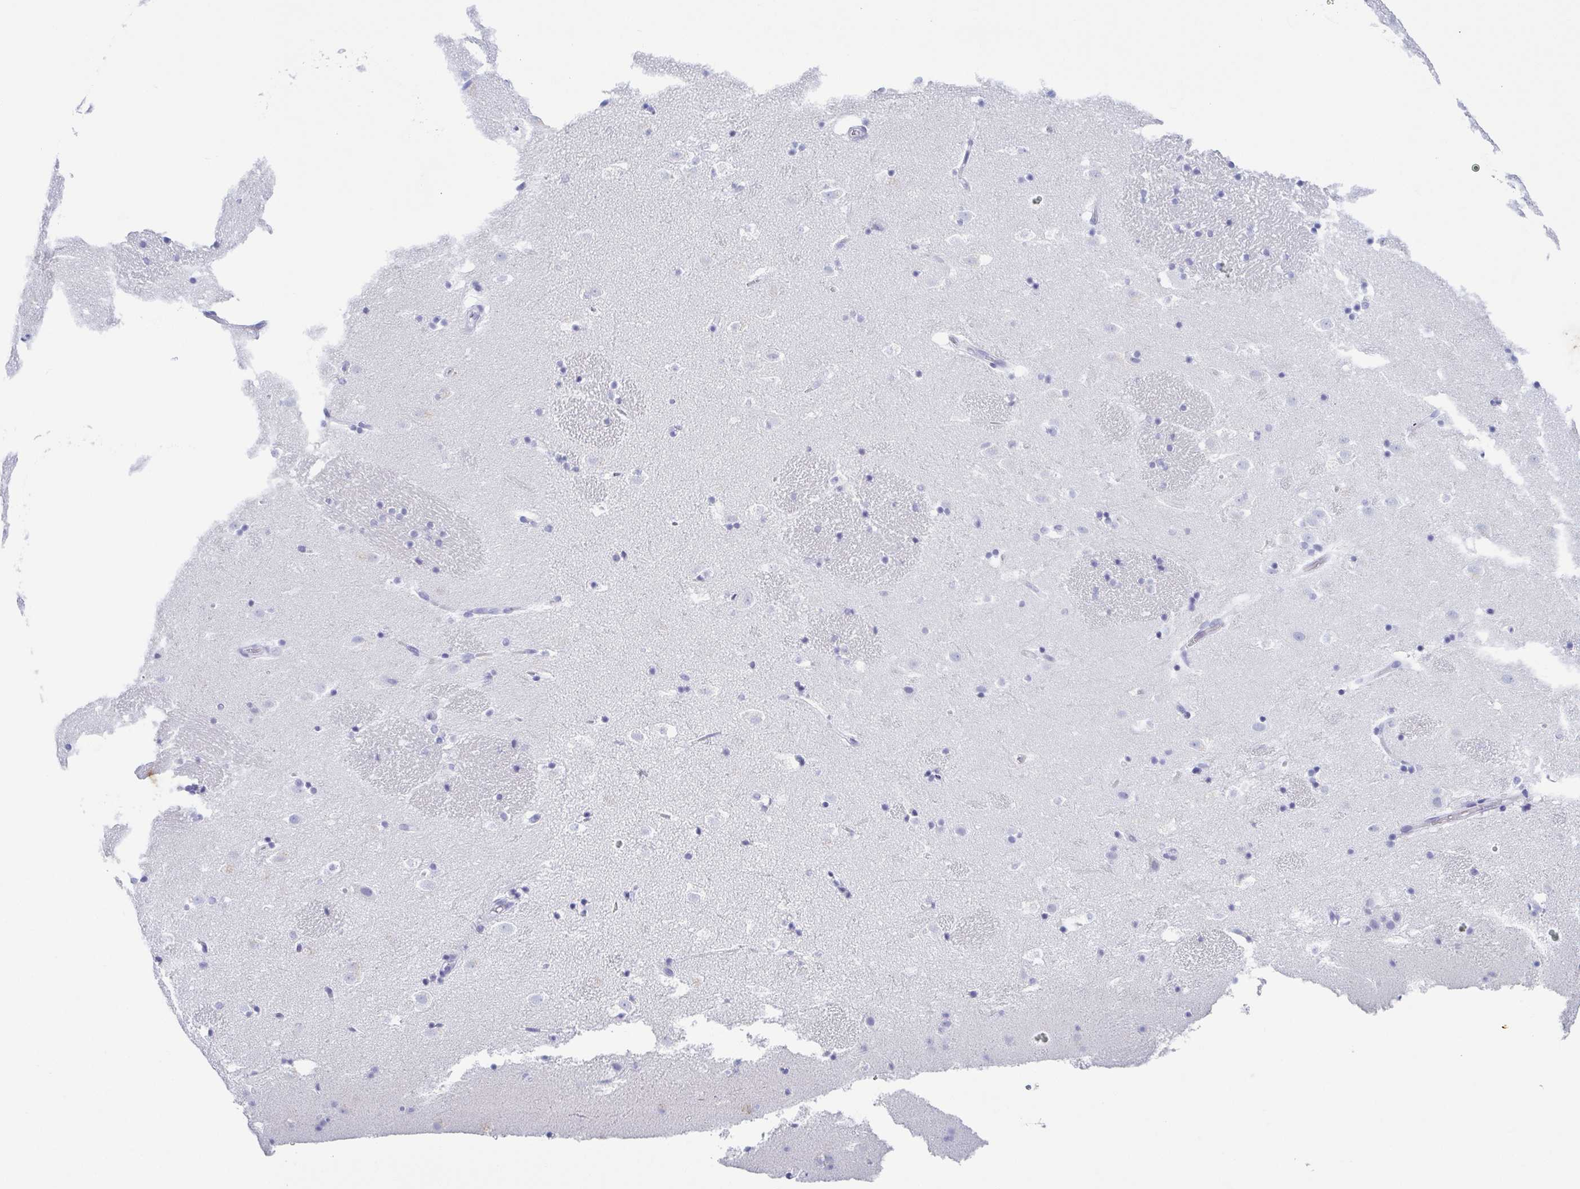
{"staining": {"intensity": "negative", "quantity": "none", "location": "none"}, "tissue": "caudate", "cell_type": "Glial cells", "image_type": "normal", "snomed": [{"axis": "morphology", "description": "Normal tissue, NOS"}, {"axis": "topography", "description": "Lateral ventricle wall"}], "caption": "Immunohistochemistry of unremarkable human caudate exhibits no staining in glial cells. (DAB IHC with hematoxylin counter stain).", "gene": "ZG16B", "patient": {"sex": "male", "age": 37}}